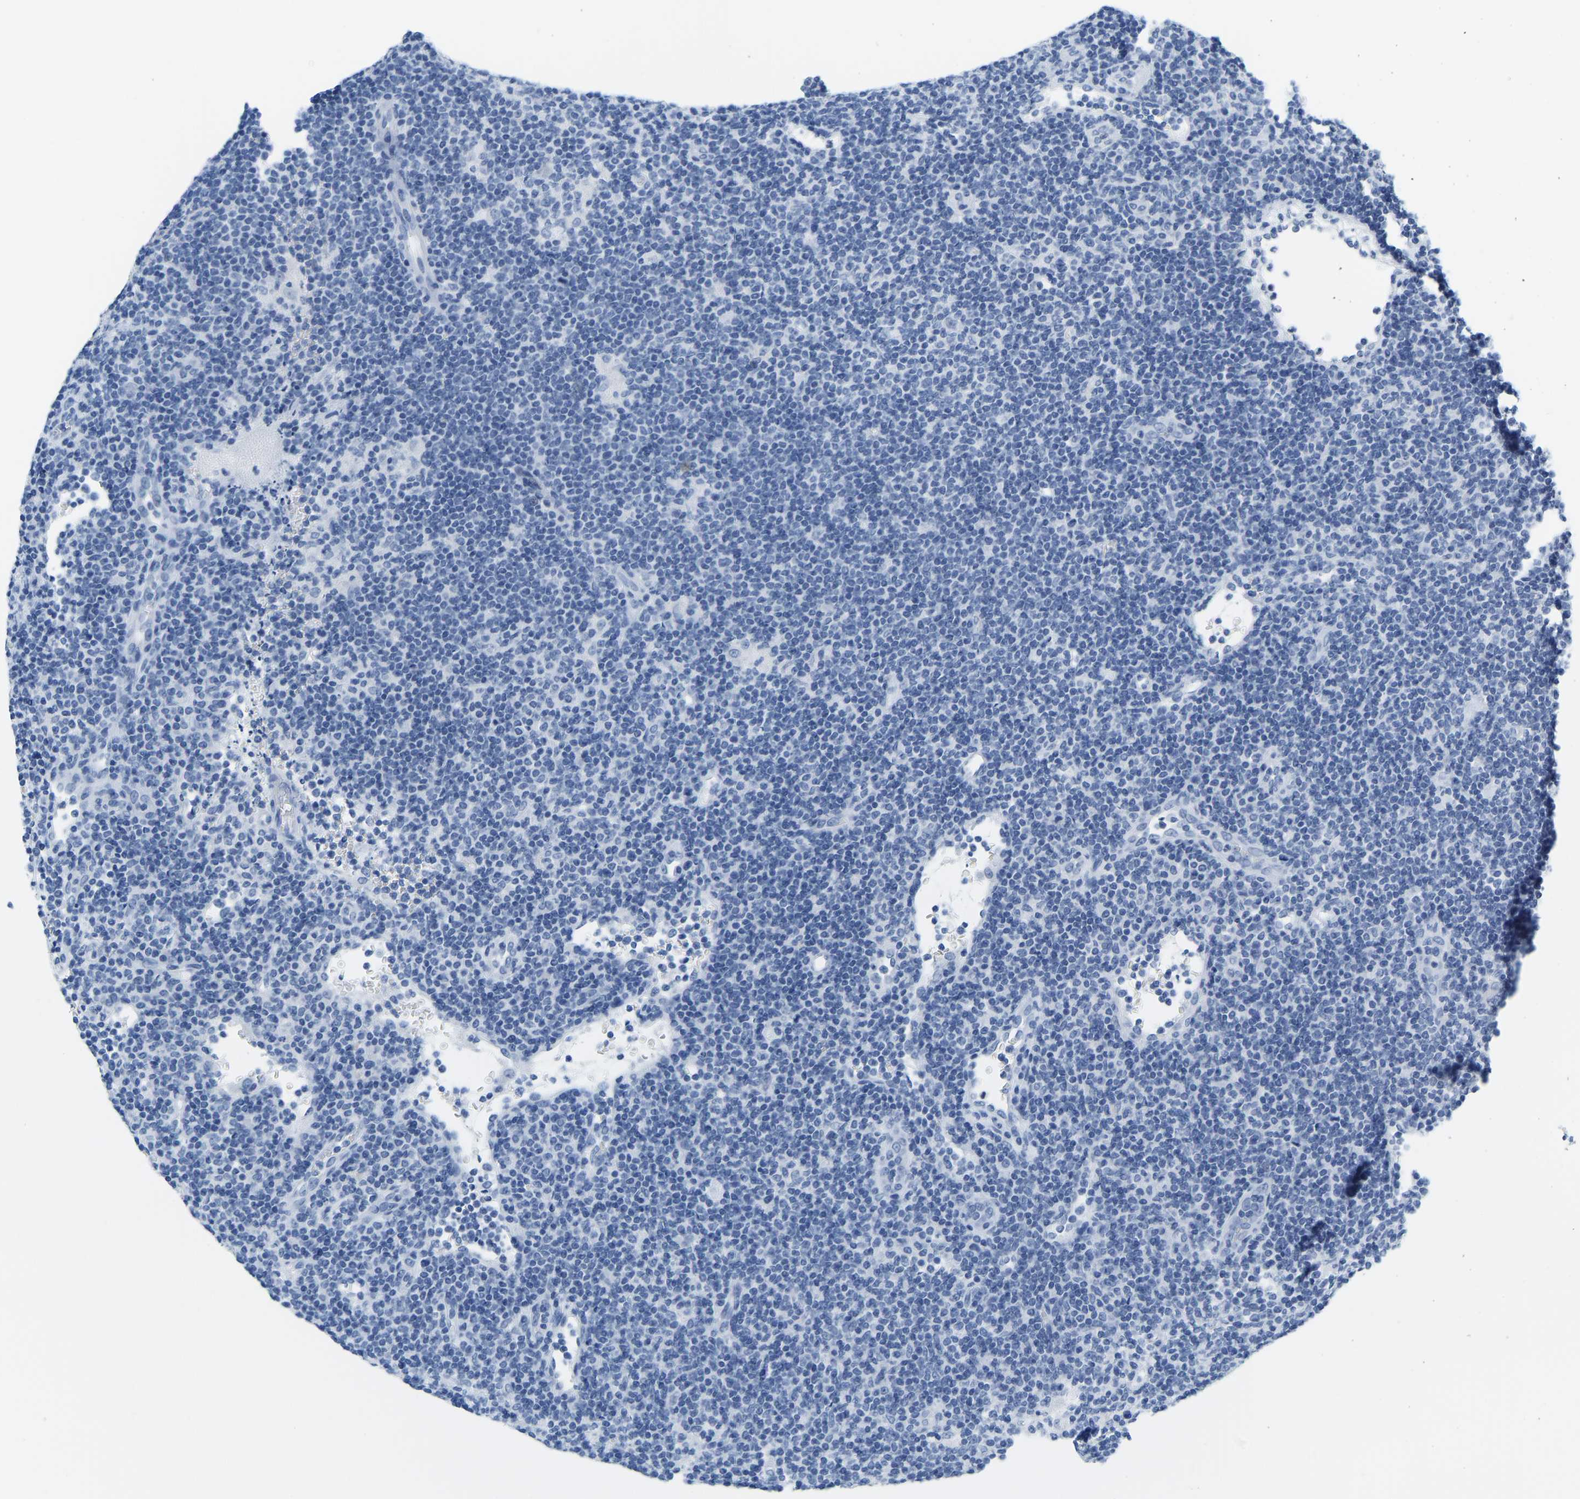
{"staining": {"intensity": "negative", "quantity": "none", "location": "none"}, "tissue": "lymphoma", "cell_type": "Tumor cells", "image_type": "cancer", "snomed": [{"axis": "morphology", "description": "Hodgkin's disease, NOS"}, {"axis": "topography", "description": "Lymph node"}], "caption": "Lymphoma was stained to show a protein in brown. There is no significant expression in tumor cells.", "gene": "SERPINB3", "patient": {"sex": "female", "age": 57}}